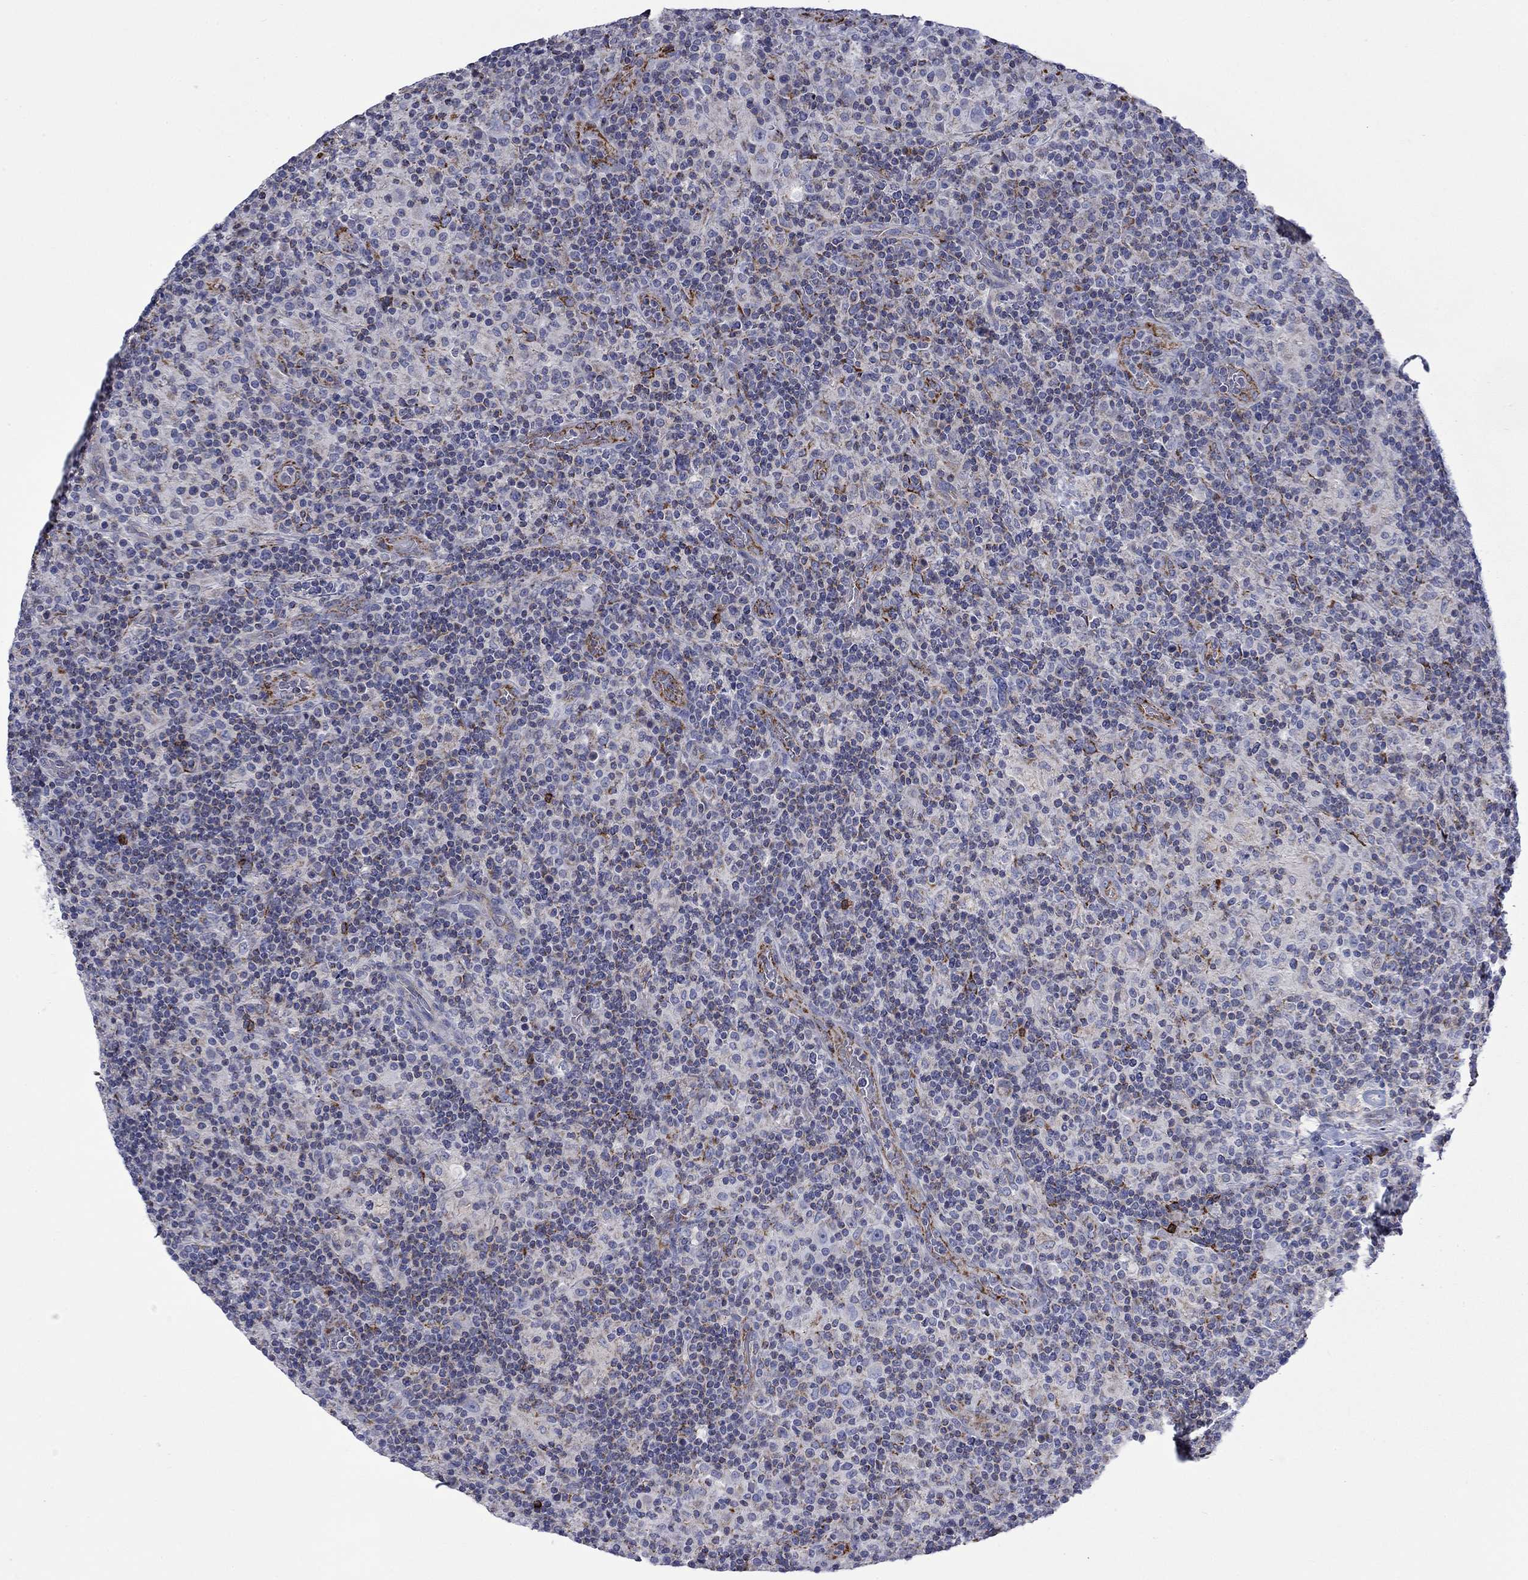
{"staining": {"intensity": "negative", "quantity": "none", "location": "none"}, "tissue": "lymphoma", "cell_type": "Tumor cells", "image_type": "cancer", "snomed": [{"axis": "morphology", "description": "Hodgkin's disease, NOS"}, {"axis": "topography", "description": "Lymph node"}], "caption": "IHC photomicrograph of human Hodgkin's disease stained for a protein (brown), which demonstrates no expression in tumor cells.", "gene": "CISD1", "patient": {"sex": "male", "age": 70}}